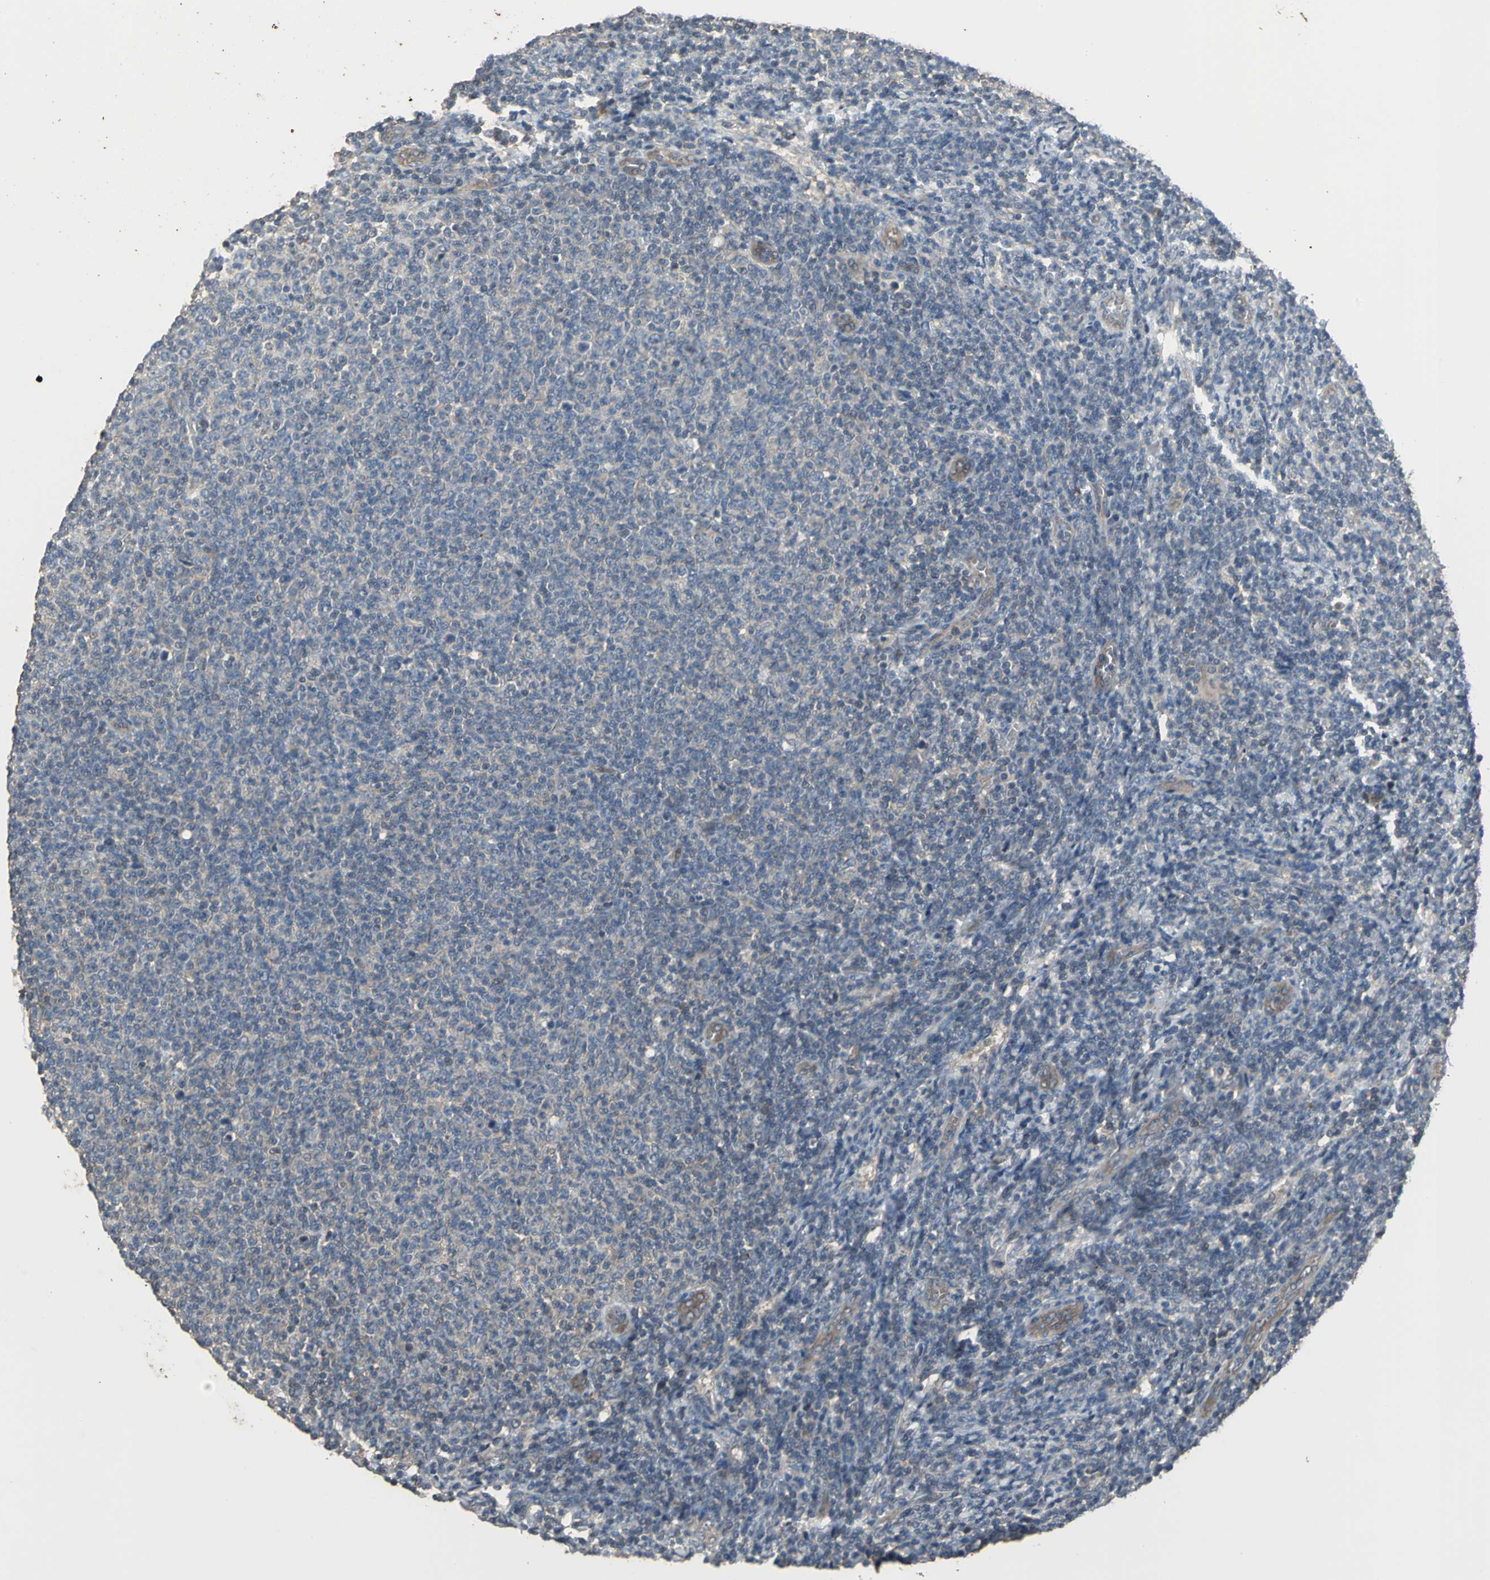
{"staining": {"intensity": "weak", "quantity": ">75%", "location": "cytoplasmic/membranous"}, "tissue": "lymphoma", "cell_type": "Tumor cells", "image_type": "cancer", "snomed": [{"axis": "morphology", "description": "Malignant lymphoma, non-Hodgkin's type, Low grade"}, {"axis": "topography", "description": "Lymph node"}], "caption": "Protein staining of low-grade malignant lymphoma, non-Hodgkin's type tissue reveals weak cytoplasmic/membranous staining in about >75% of tumor cells. (DAB (3,3'-diaminobenzidine) IHC, brown staining for protein, blue staining for nuclei).", "gene": "MET", "patient": {"sex": "male", "age": 66}}